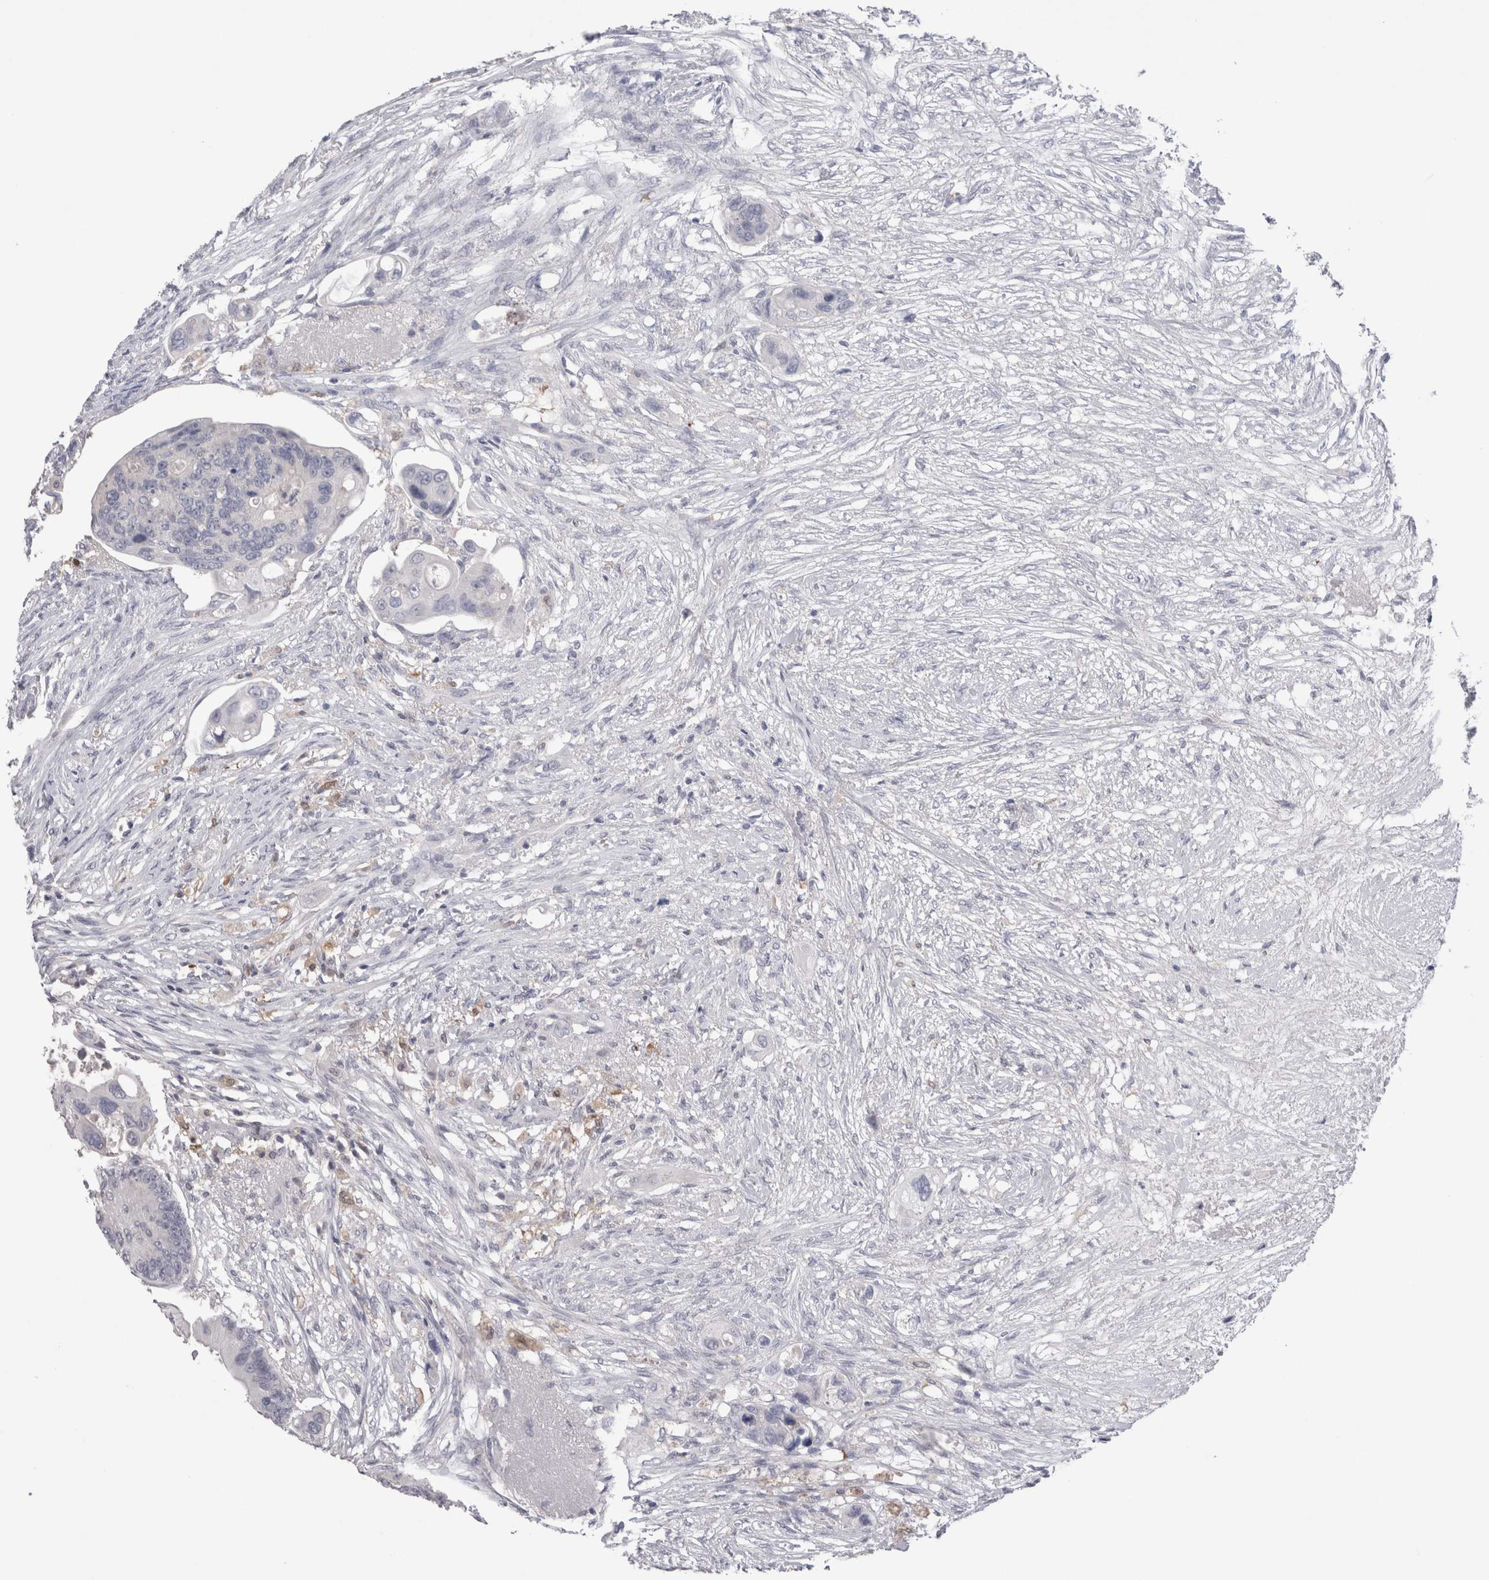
{"staining": {"intensity": "negative", "quantity": "none", "location": "none"}, "tissue": "colorectal cancer", "cell_type": "Tumor cells", "image_type": "cancer", "snomed": [{"axis": "morphology", "description": "Adenocarcinoma, NOS"}, {"axis": "topography", "description": "Colon"}], "caption": "High power microscopy photomicrograph of an immunohistochemistry micrograph of colorectal adenocarcinoma, revealing no significant staining in tumor cells. (Stains: DAB (3,3'-diaminobenzidine) IHC with hematoxylin counter stain, Microscopy: brightfield microscopy at high magnification).", "gene": "SUCNR1", "patient": {"sex": "female", "age": 57}}